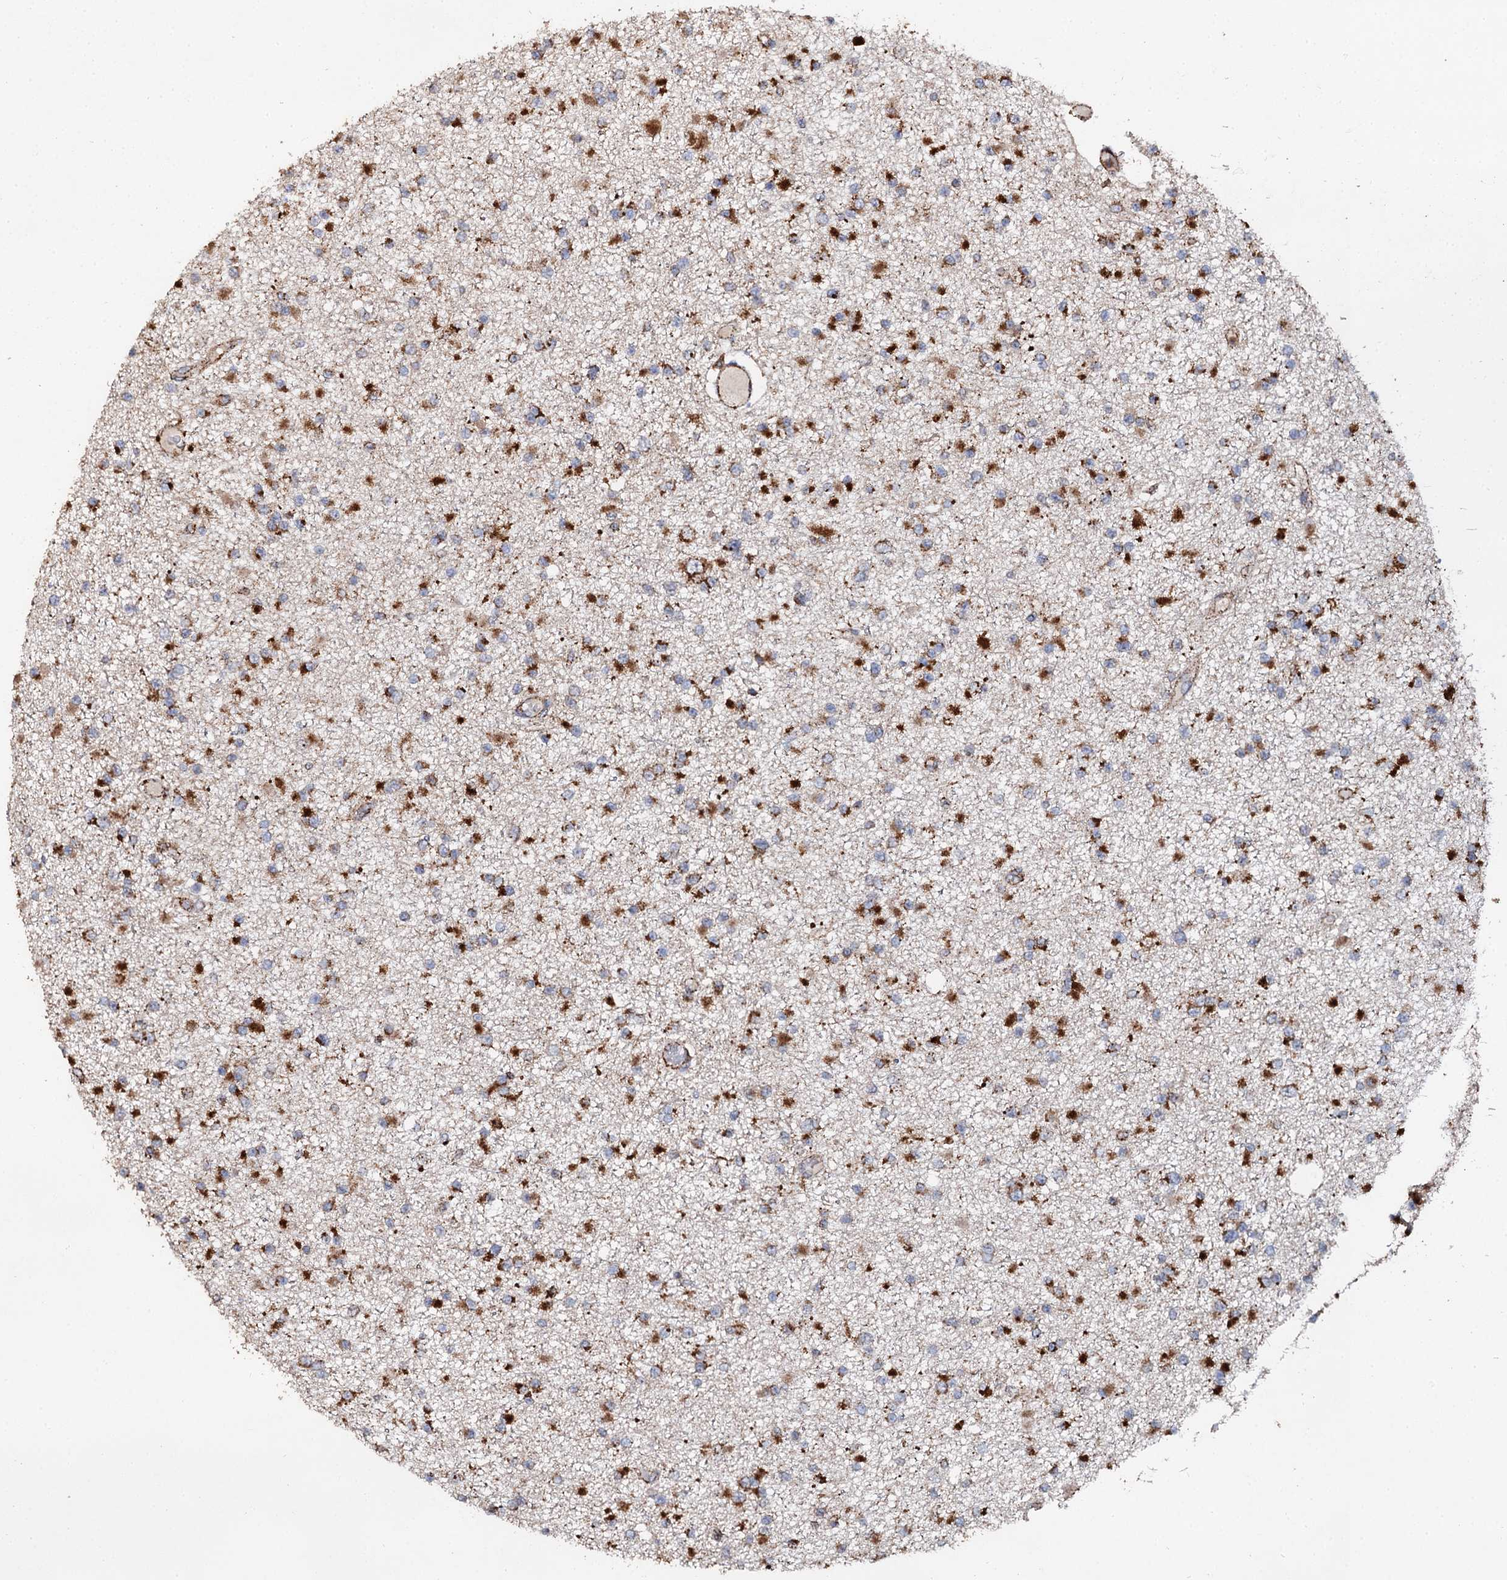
{"staining": {"intensity": "strong", "quantity": ">75%", "location": "cytoplasmic/membranous"}, "tissue": "glioma", "cell_type": "Tumor cells", "image_type": "cancer", "snomed": [{"axis": "morphology", "description": "Glioma, malignant, Low grade"}, {"axis": "topography", "description": "Brain"}], "caption": "Protein staining of glioma tissue reveals strong cytoplasmic/membranous staining in approximately >75% of tumor cells. The staining was performed using DAB (3,3'-diaminobenzidine), with brown indicating positive protein expression. Nuclei are stained blue with hematoxylin.", "gene": "GBA1", "patient": {"sex": "female", "age": 22}}